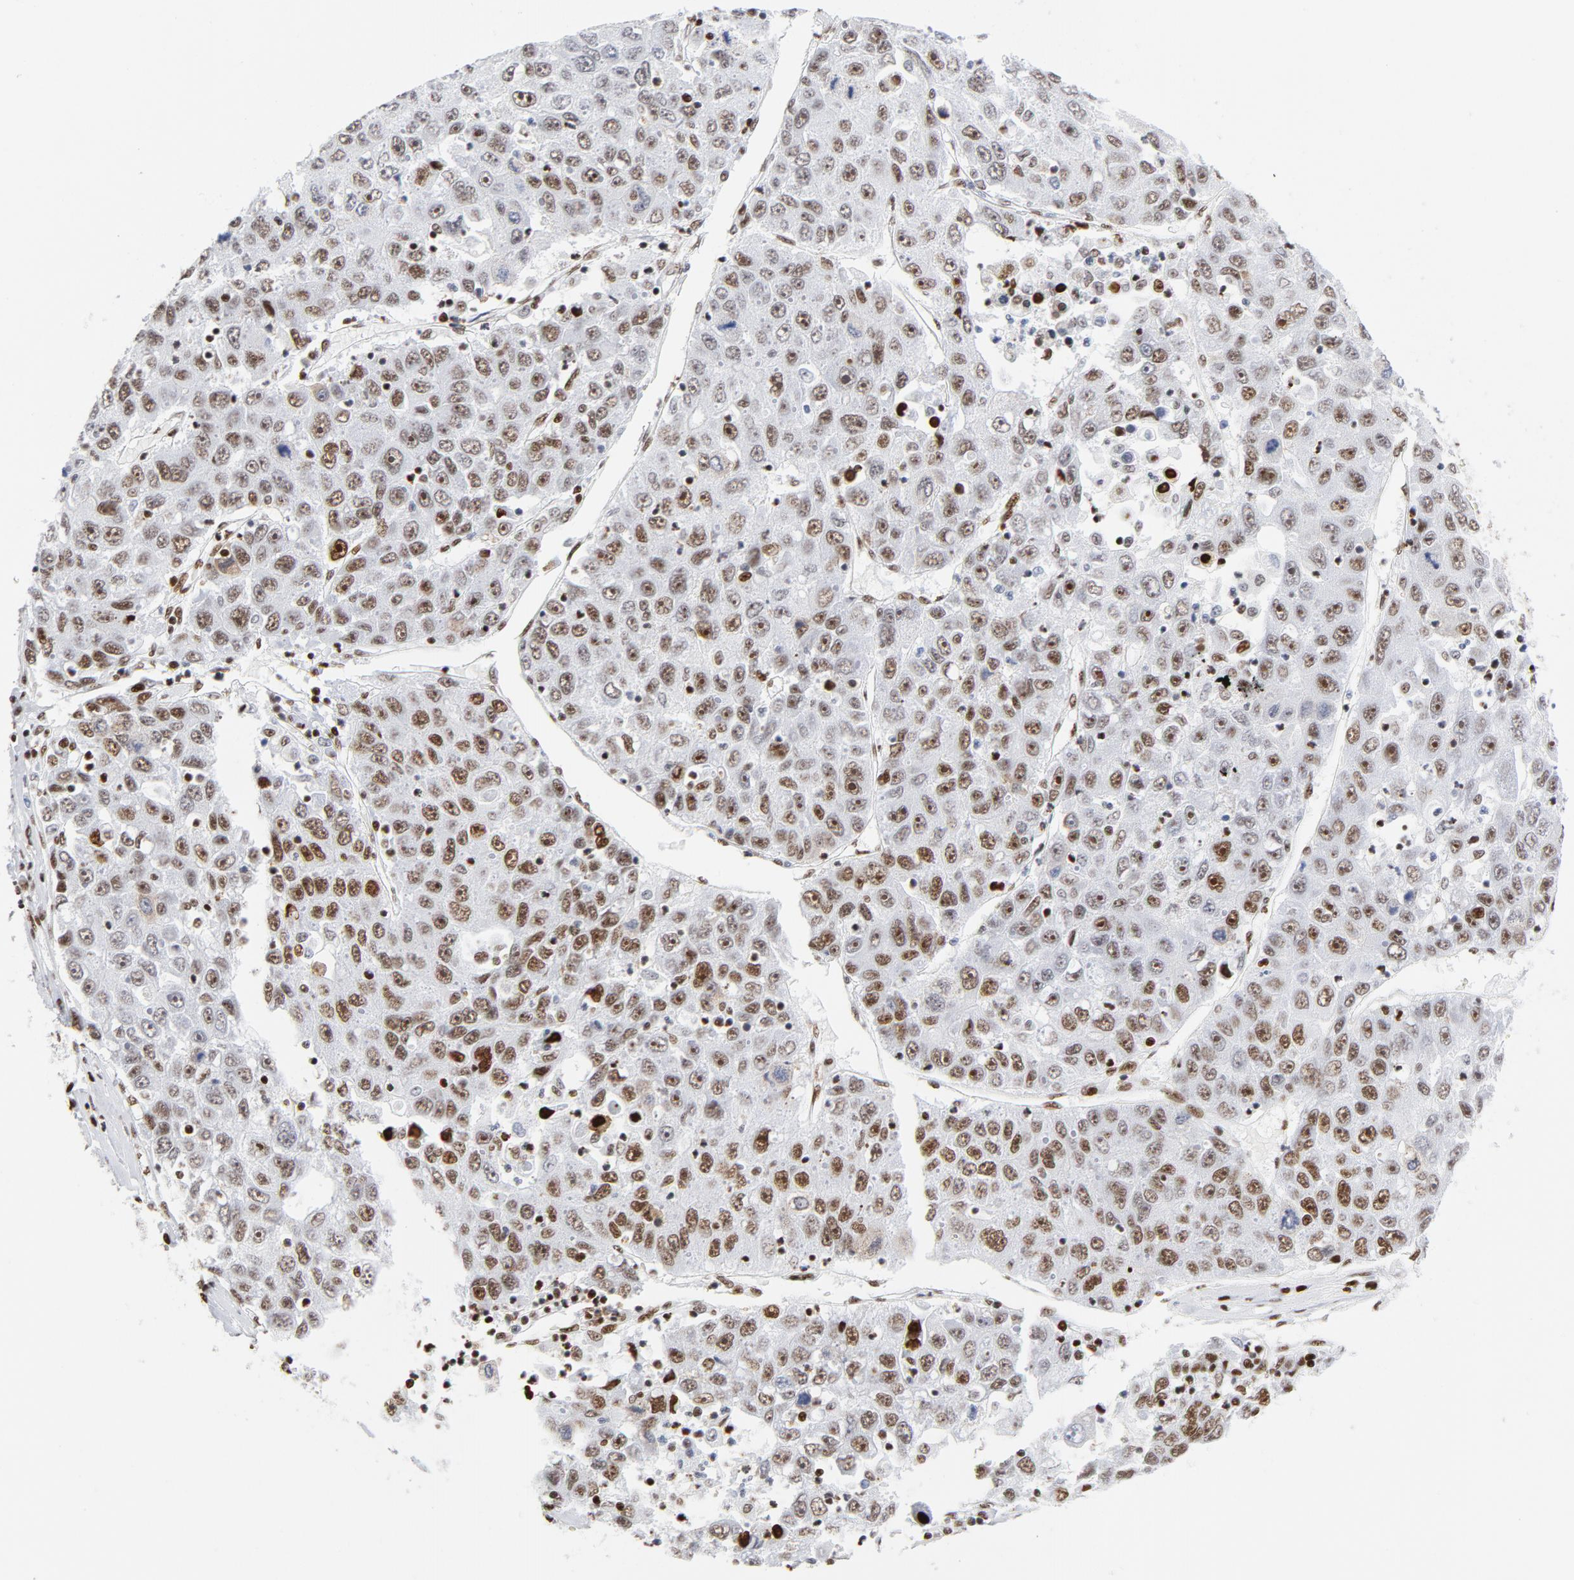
{"staining": {"intensity": "strong", "quantity": ">75%", "location": "nuclear"}, "tissue": "liver cancer", "cell_type": "Tumor cells", "image_type": "cancer", "snomed": [{"axis": "morphology", "description": "Carcinoma, Hepatocellular, NOS"}, {"axis": "topography", "description": "Liver"}], "caption": "Immunohistochemistry histopathology image of neoplastic tissue: liver hepatocellular carcinoma stained using IHC shows high levels of strong protein expression localized specifically in the nuclear of tumor cells, appearing as a nuclear brown color.", "gene": "XRCC5", "patient": {"sex": "male", "age": 49}}